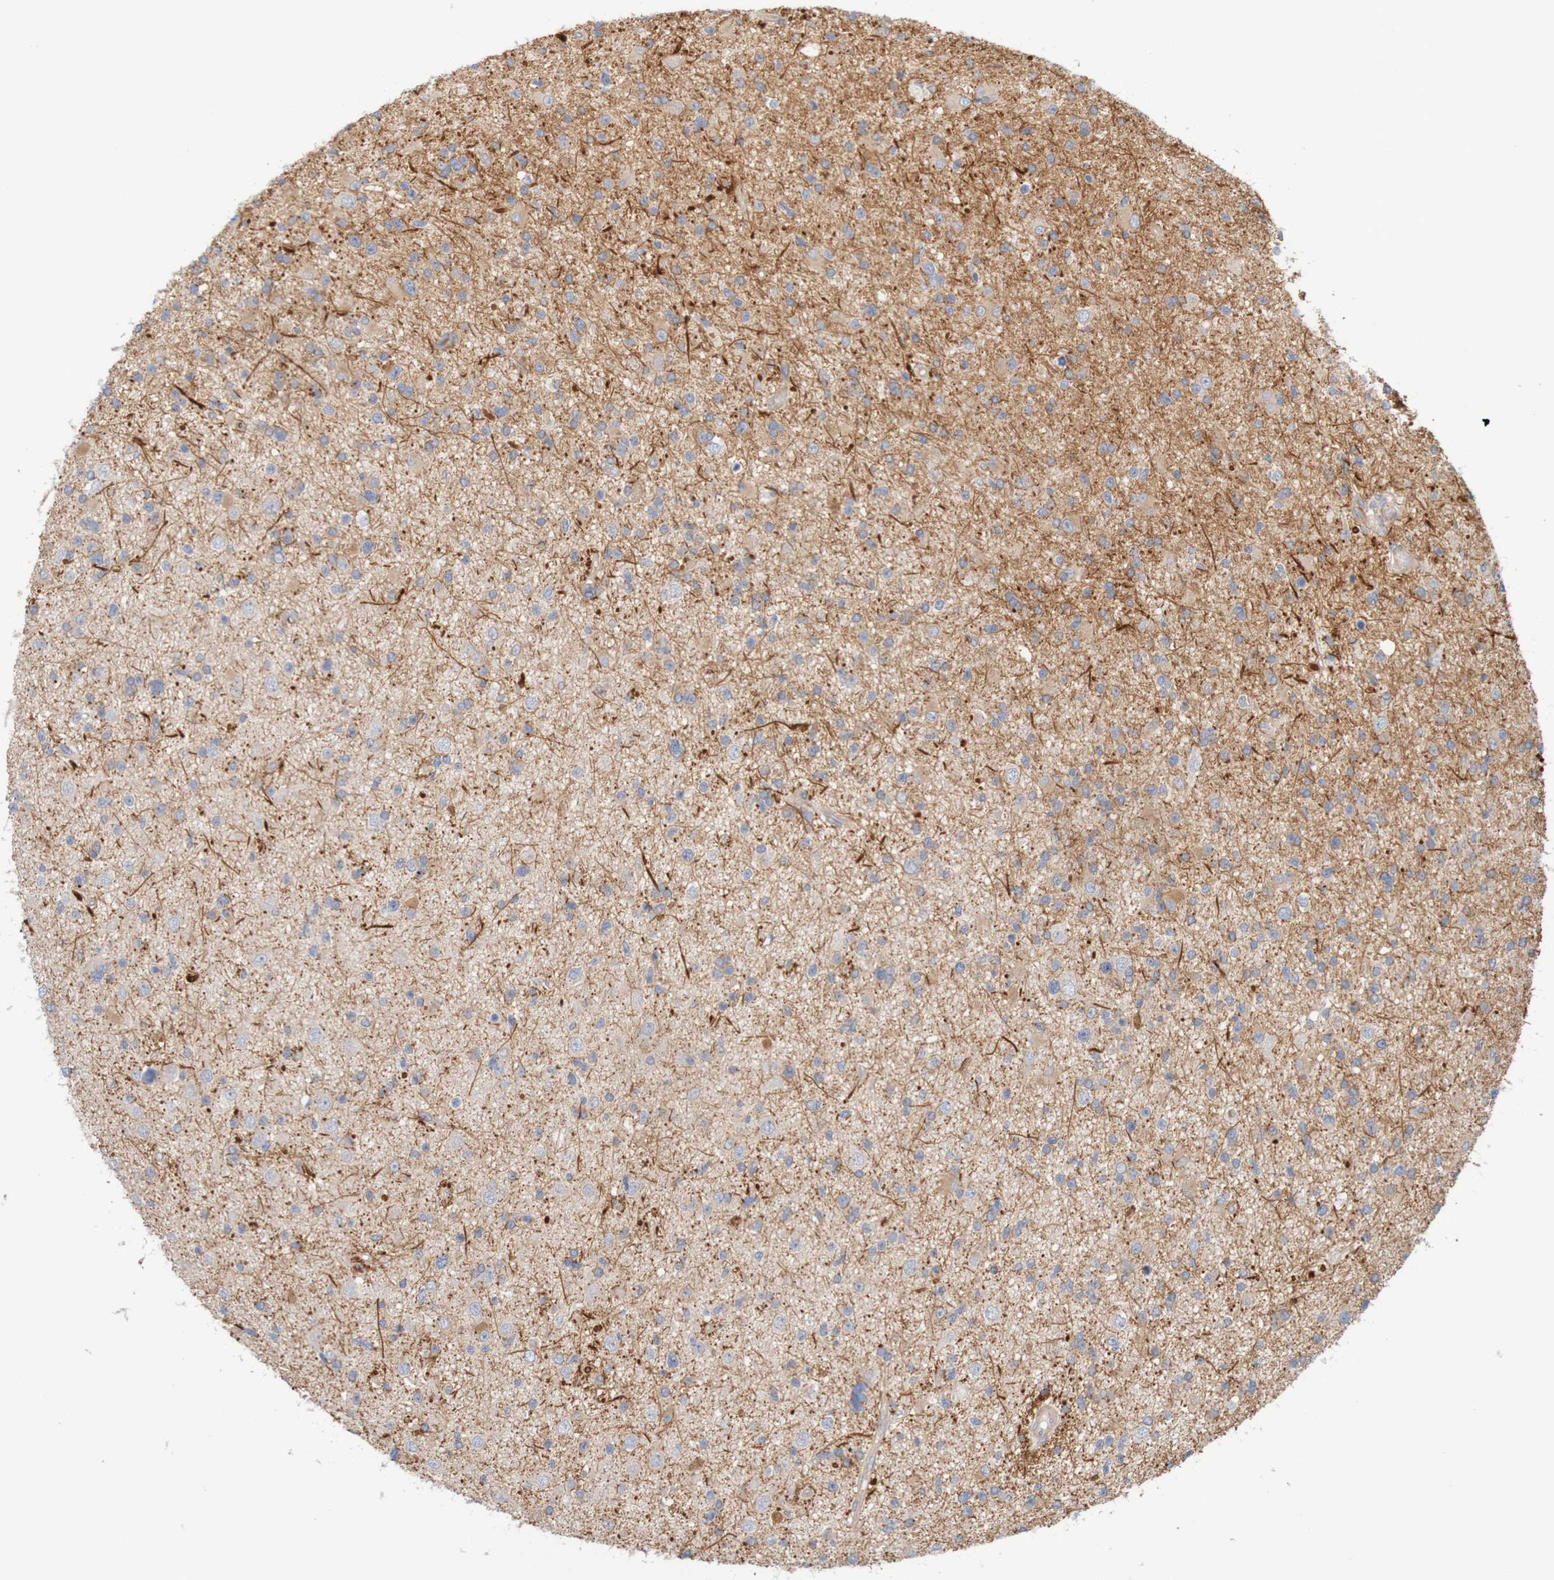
{"staining": {"intensity": "weak", "quantity": ">75%", "location": "cytoplasmic/membranous"}, "tissue": "glioma", "cell_type": "Tumor cells", "image_type": "cancer", "snomed": [{"axis": "morphology", "description": "Glioma, malignant, High grade"}, {"axis": "topography", "description": "Brain"}], "caption": "Malignant glioma (high-grade) tissue demonstrates weak cytoplasmic/membranous expression in approximately >75% of tumor cells", "gene": "KRT23", "patient": {"sex": "male", "age": 33}}